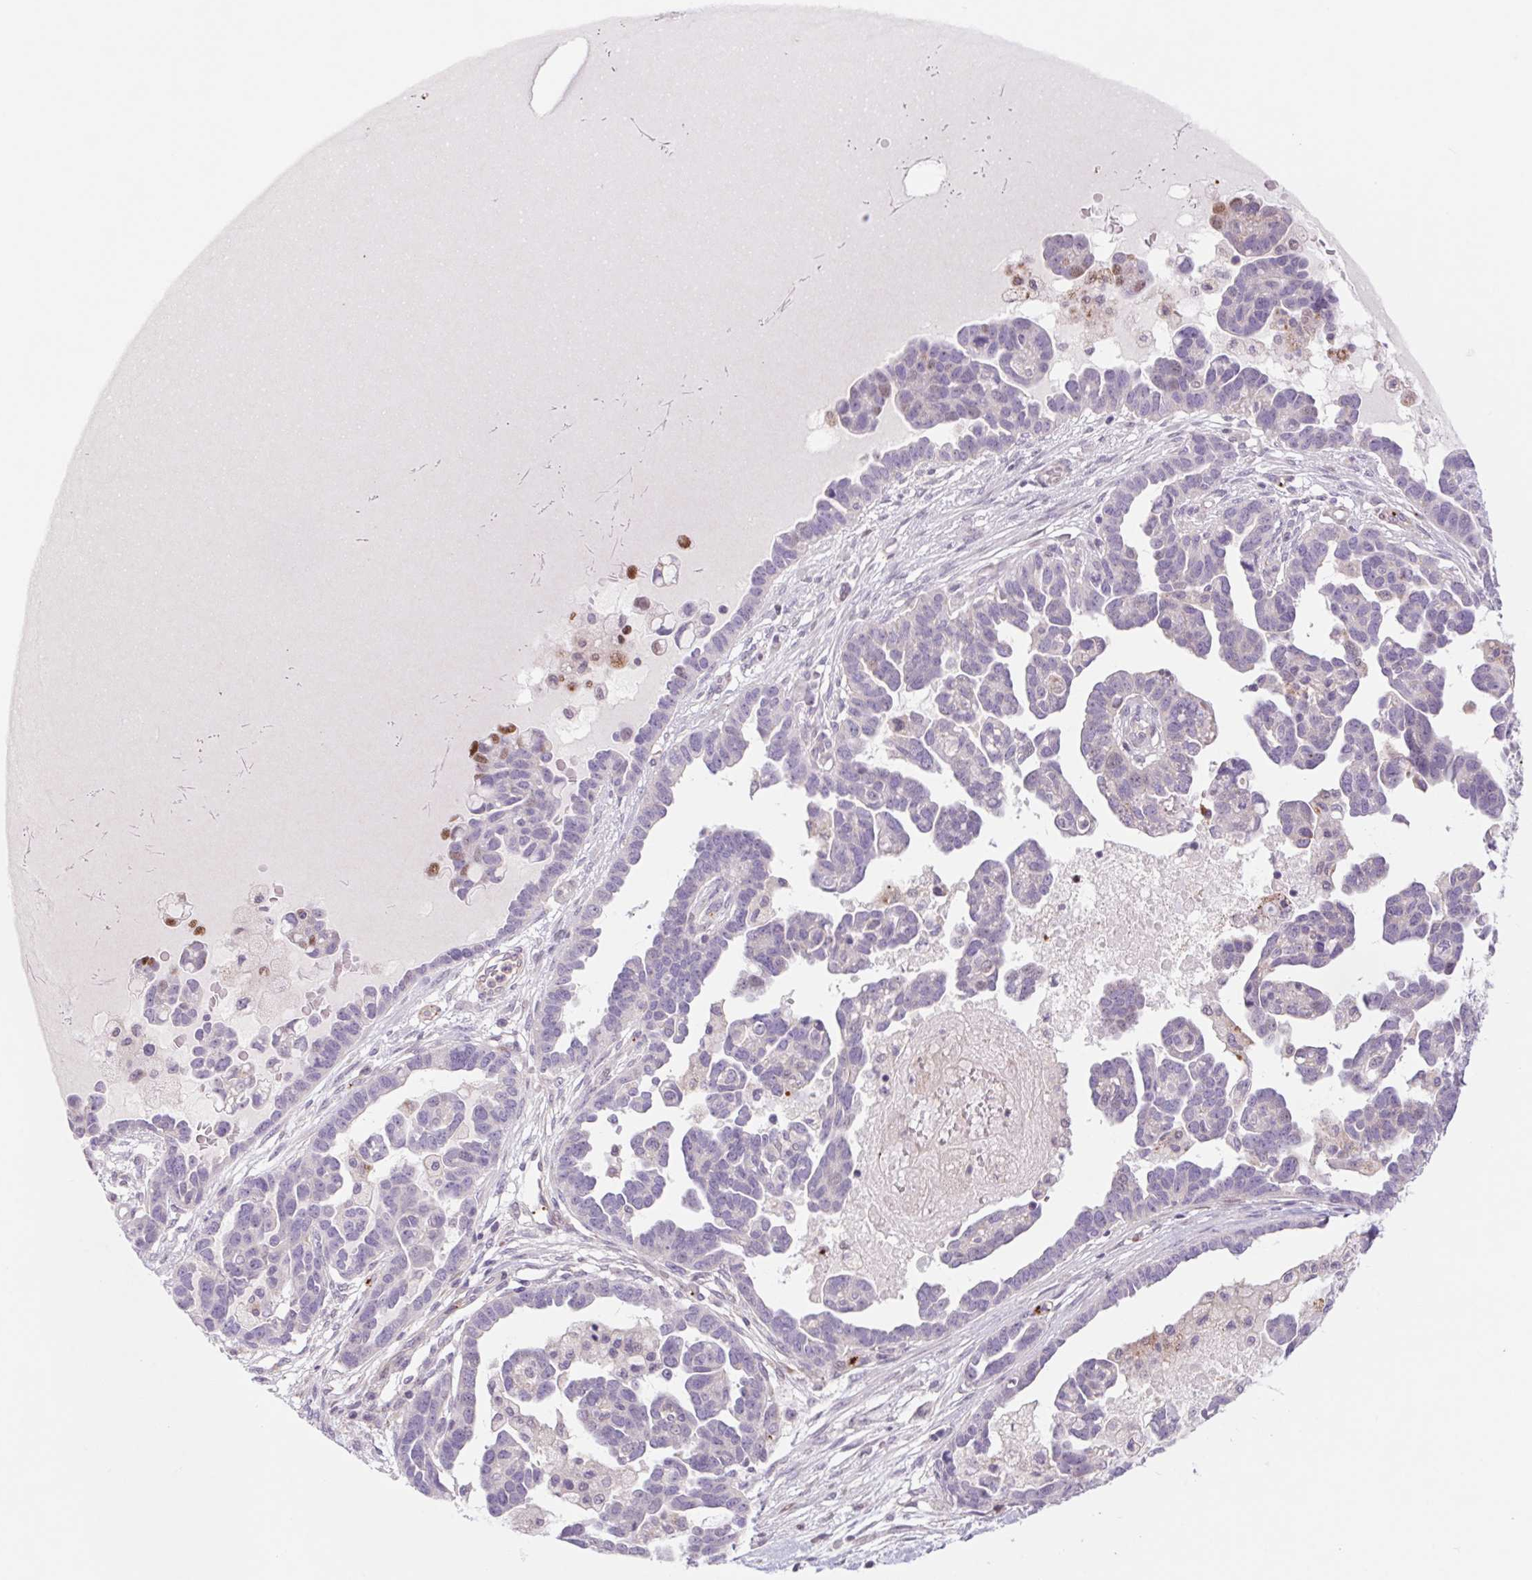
{"staining": {"intensity": "moderate", "quantity": "<25%", "location": "nuclear"}, "tissue": "ovarian cancer", "cell_type": "Tumor cells", "image_type": "cancer", "snomed": [{"axis": "morphology", "description": "Cystadenocarcinoma, serous, NOS"}, {"axis": "topography", "description": "Ovary"}], "caption": "Brown immunohistochemical staining in human ovarian cancer (serous cystadenocarcinoma) shows moderate nuclear staining in approximately <25% of tumor cells.", "gene": "MS4A13", "patient": {"sex": "female", "age": 54}}